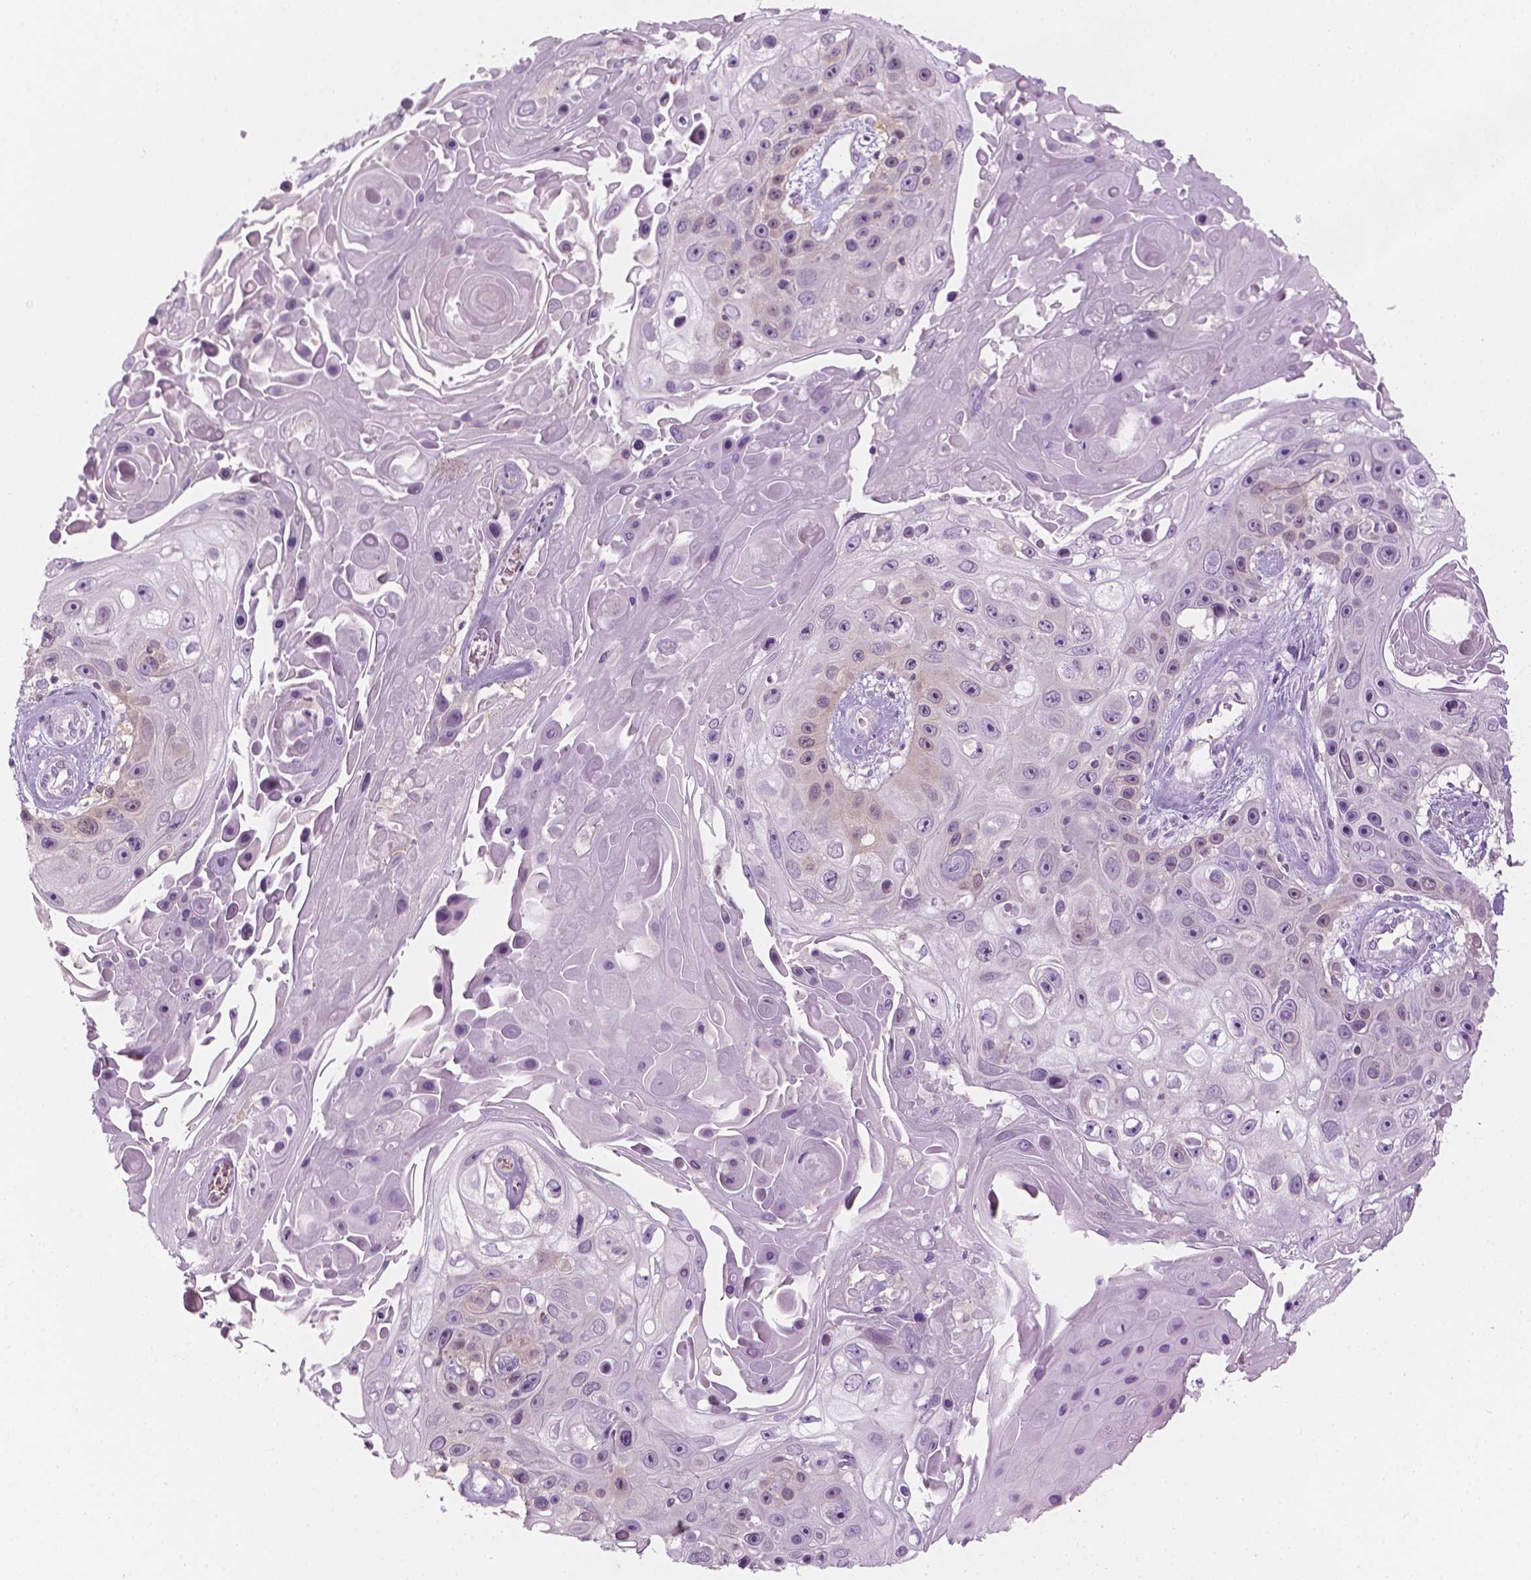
{"staining": {"intensity": "negative", "quantity": "none", "location": "none"}, "tissue": "skin cancer", "cell_type": "Tumor cells", "image_type": "cancer", "snomed": [{"axis": "morphology", "description": "Squamous cell carcinoma, NOS"}, {"axis": "topography", "description": "Skin"}], "caption": "Squamous cell carcinoma (skin) was stained to show a protein in brown. There is no significant expression in tumor cells.", "gene": "SHMT1", "patient": {"sex": "male", "age": 82}}